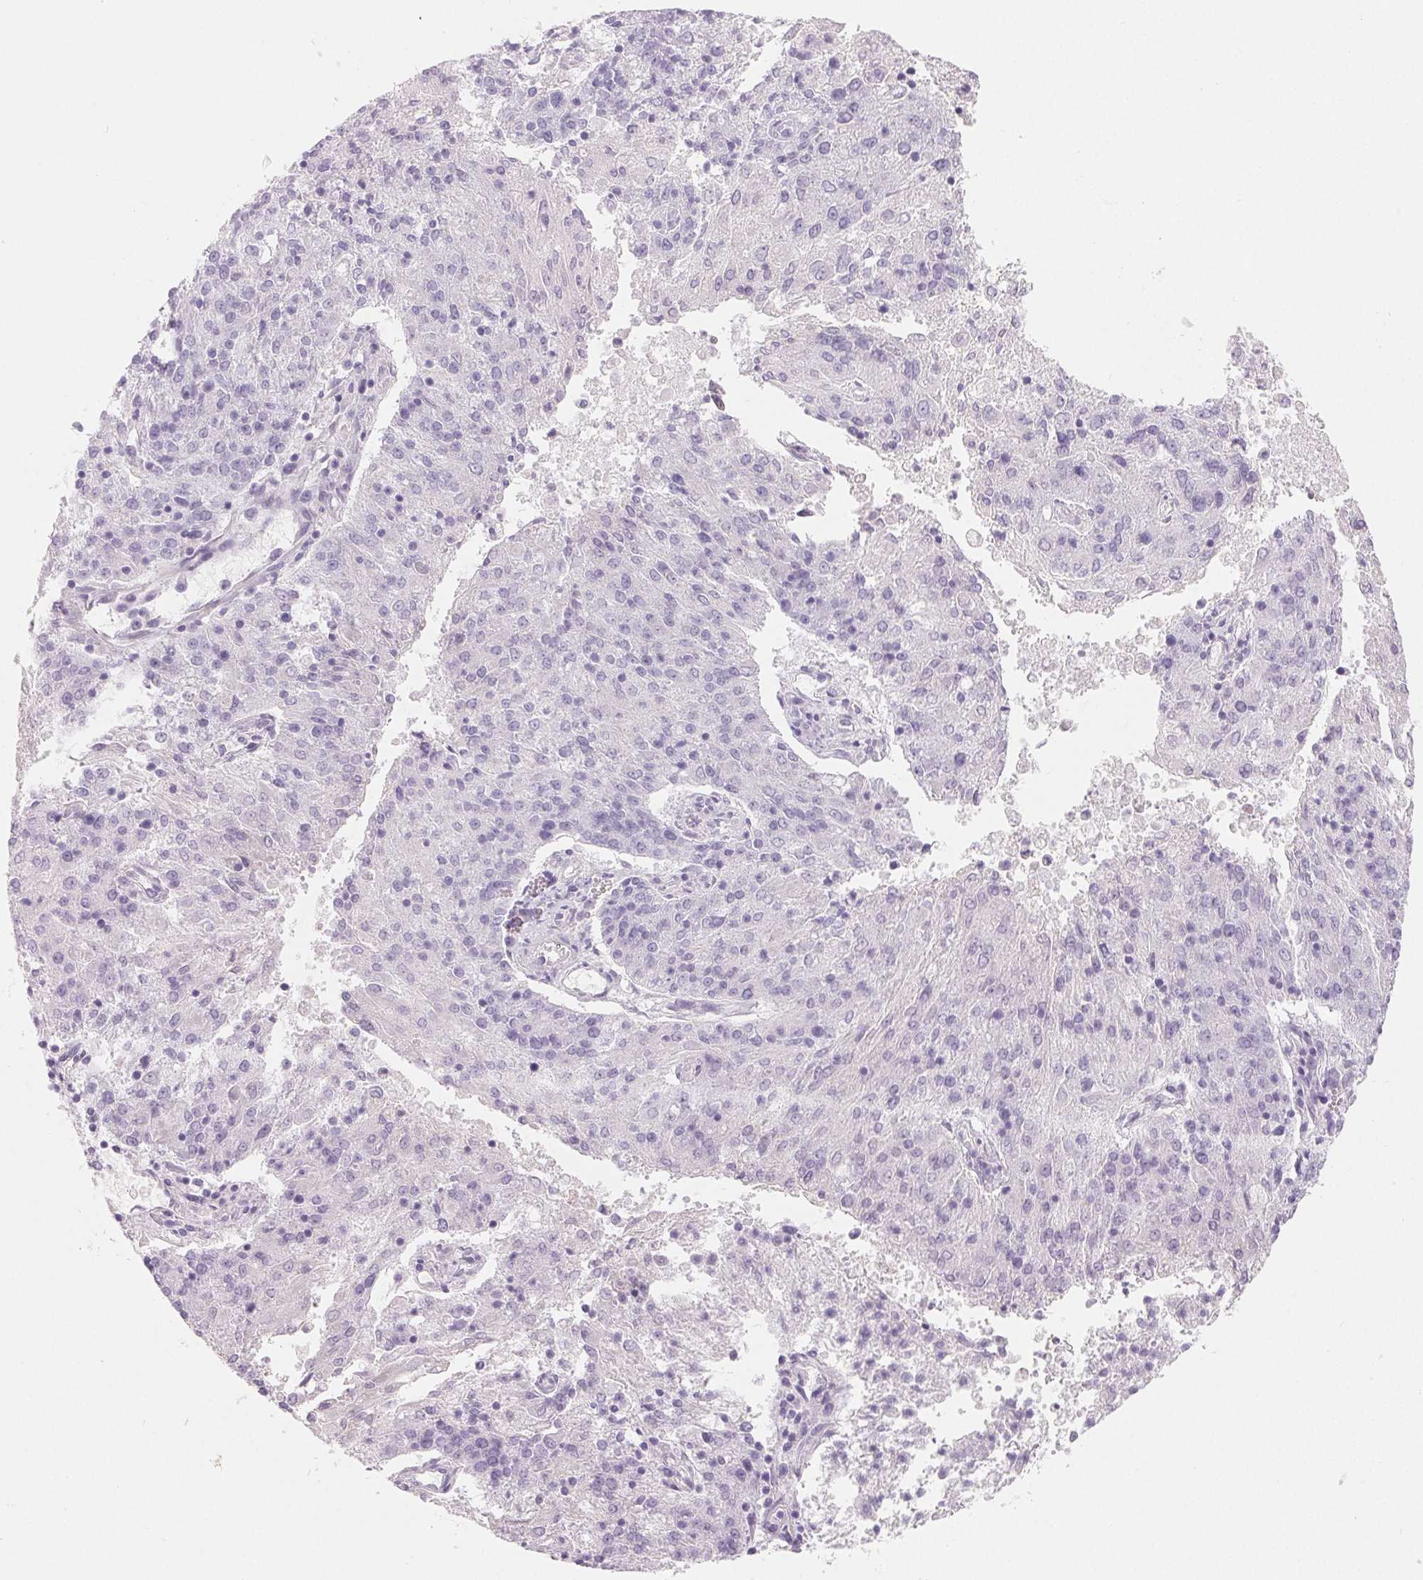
{"staining": {"intensity": "negative", "quantity": "none", "location": "none"}, "tissue": "endometrial cancer", "cell_type": "Tumor cells", "image_type": "cancer", "snomed": [{"axis": "morphology", "description": "Adenocarcinoma, NOS"}, {"axis": "topography", "description": "Endometrium"}], "caption": "Tumor cells show no significant expression in endometrial adenocarcinoma. The staining was performed using DAB (3,3'-diaminobenzidine) to visualize the protein expression in brown, while the nuclei were stained in blue with hematoxylin (Magnification: 20x).", "gene": "SPACA5B", "patient": {"sex": "female", "age": 82}}